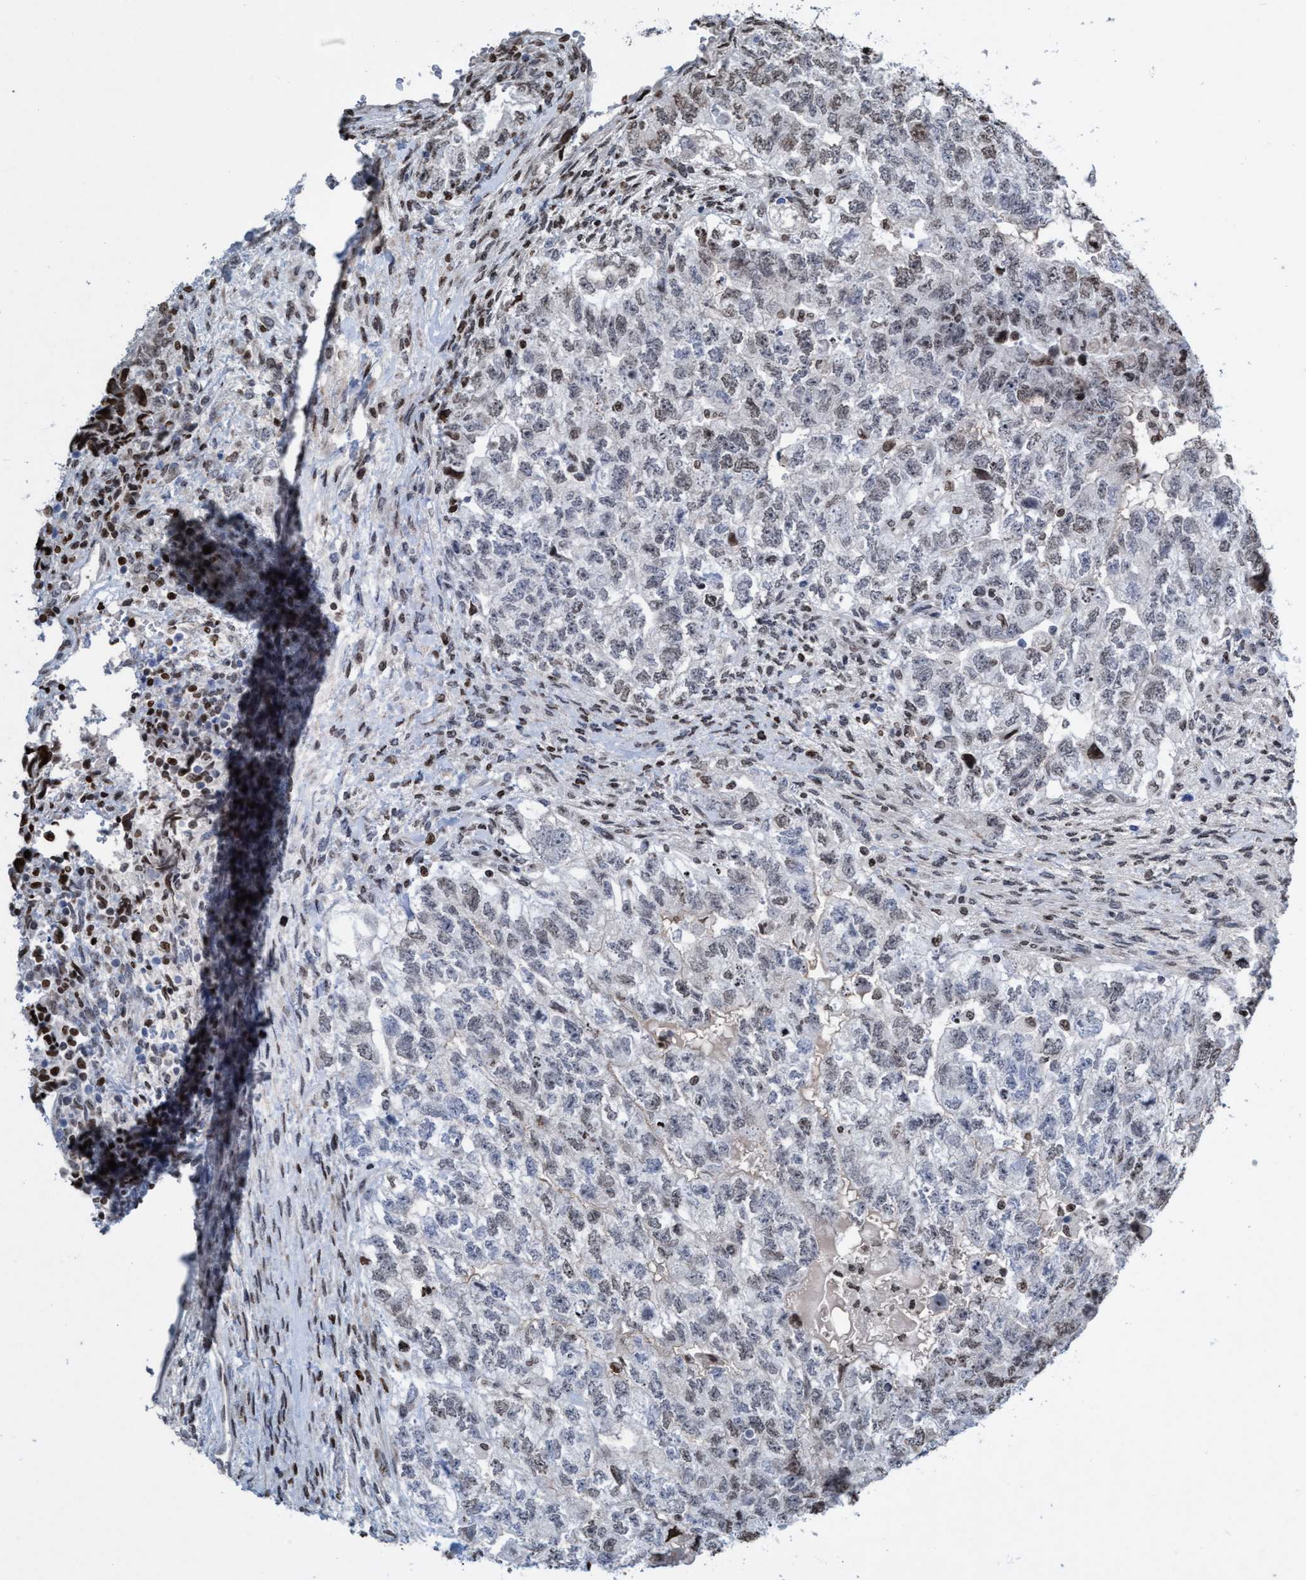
{"staining": {"intensity": "weak", "quantity": "25%-75%", "location": "nuclear"}, "tissue": "testis cancer", "cell_type": "Tumor cells", "image_type": "cancer", "snomed": [{"axis": "morphology", "description": "Carcinoma, Embryonal, NOS"}, {"axis": "topography", "description": "Testis"}], "caption": "Brown immunohistochemical staining in human embryonal carcinoma (testis) reveals weak nuclear expression in about 25%-75% of tumor cells. (Brightfield microscopy of DAB IHC at high magnification).", "gene": "CBX2", "patient": {"sex": "male", "age": 36}}